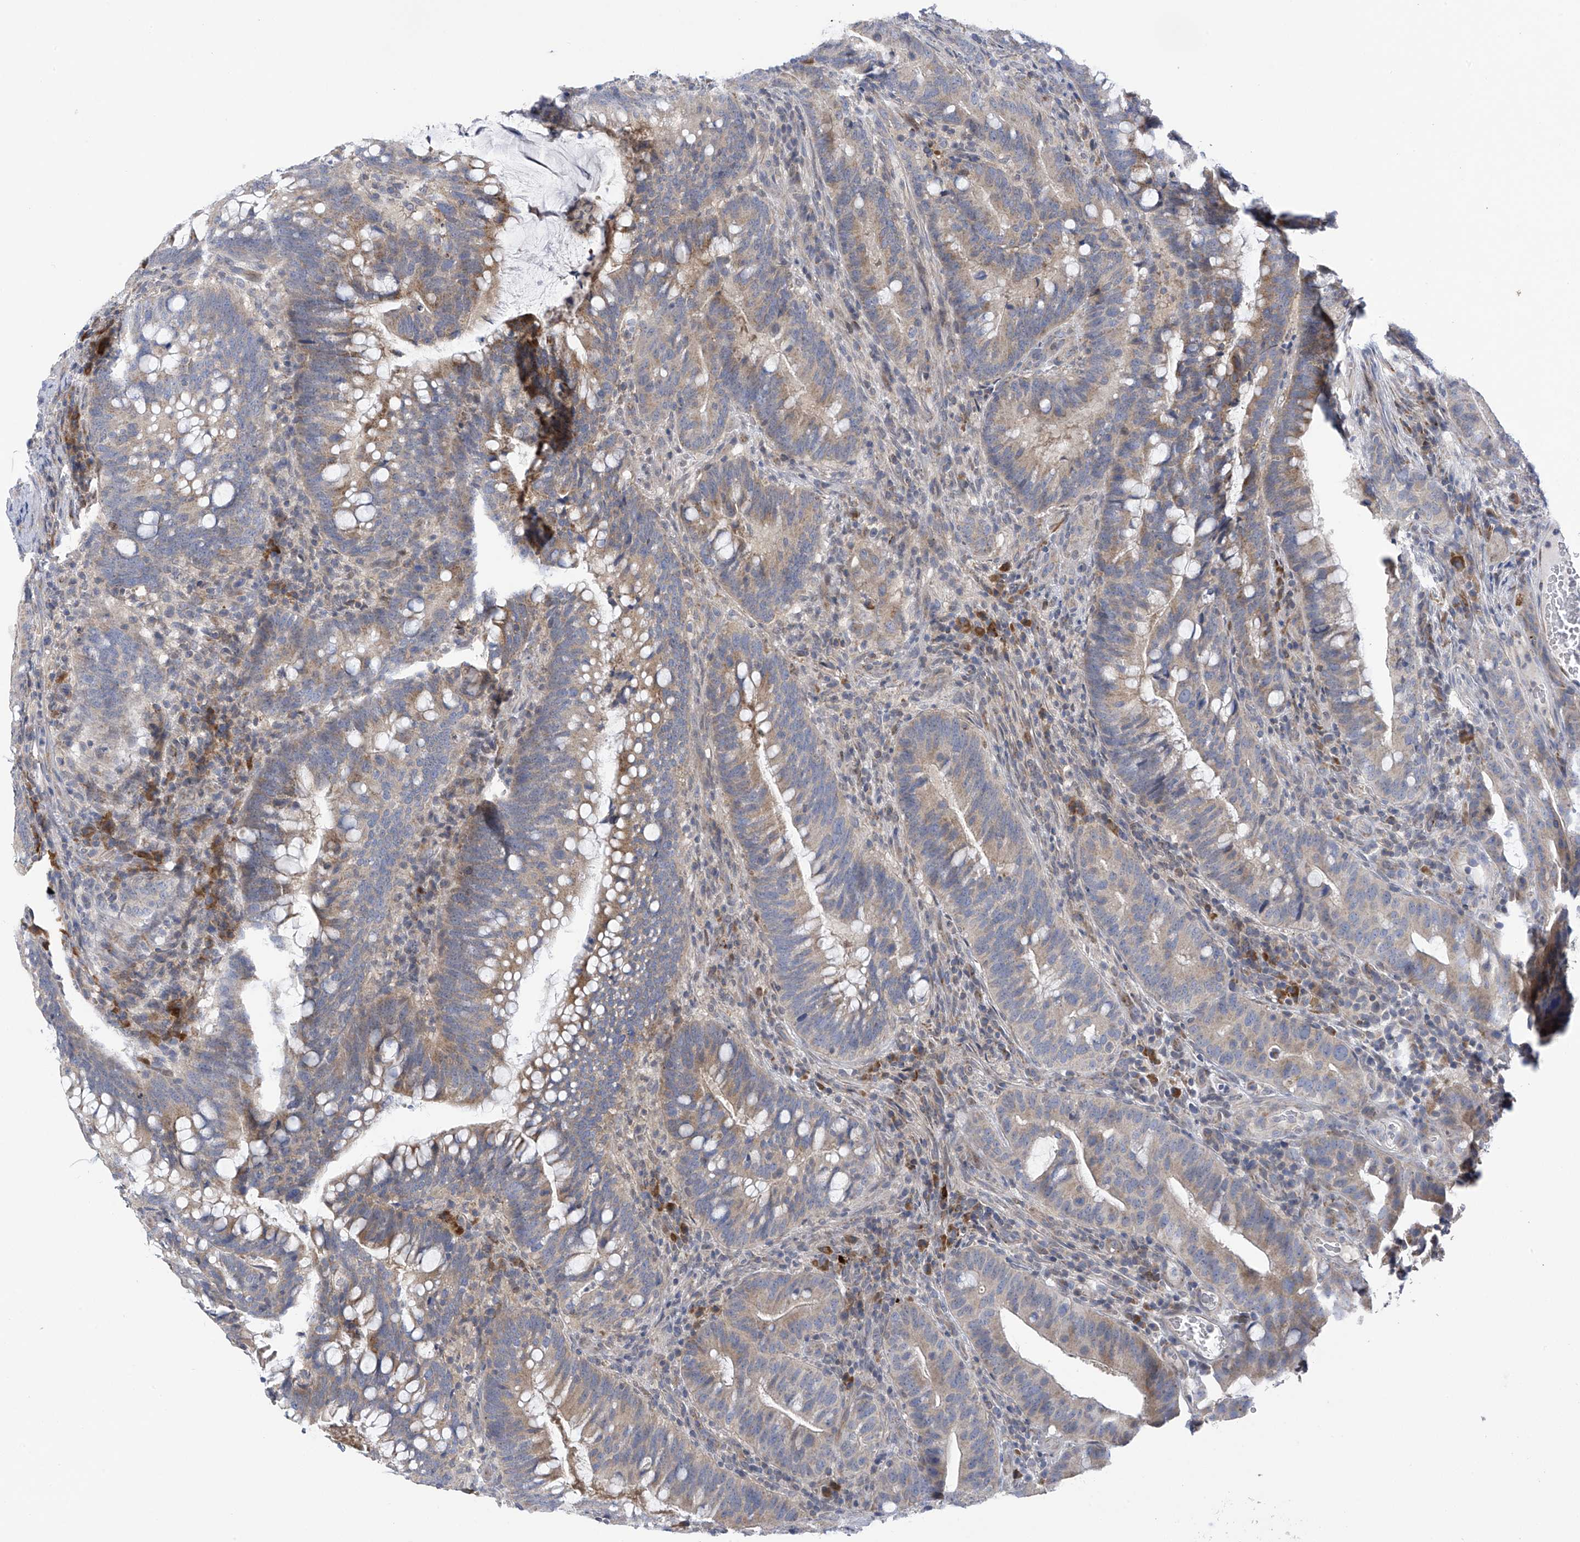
{"staining": {"intensity": "weak", "quantity": "25%-75%", "location": "cytoplasmic/membranous"}, "tissue": "colorectal cancer", "cell_type": "Tumor cells", "image_type": "cancer", "snomed": [{"axis": "morphology", "description": "Adenocarcinoma, NOS"}, {"axis": "topography", "description": "Colon"}], "caption": "Colorectal adenocarcinoma stained with a brown dye demonstrates weak cytoplasmic/membranous positive expression in about 25%-75% of tumor cells.", "gene": "SLCO4A1", "patient": {"sex": "female", "age": 66}}